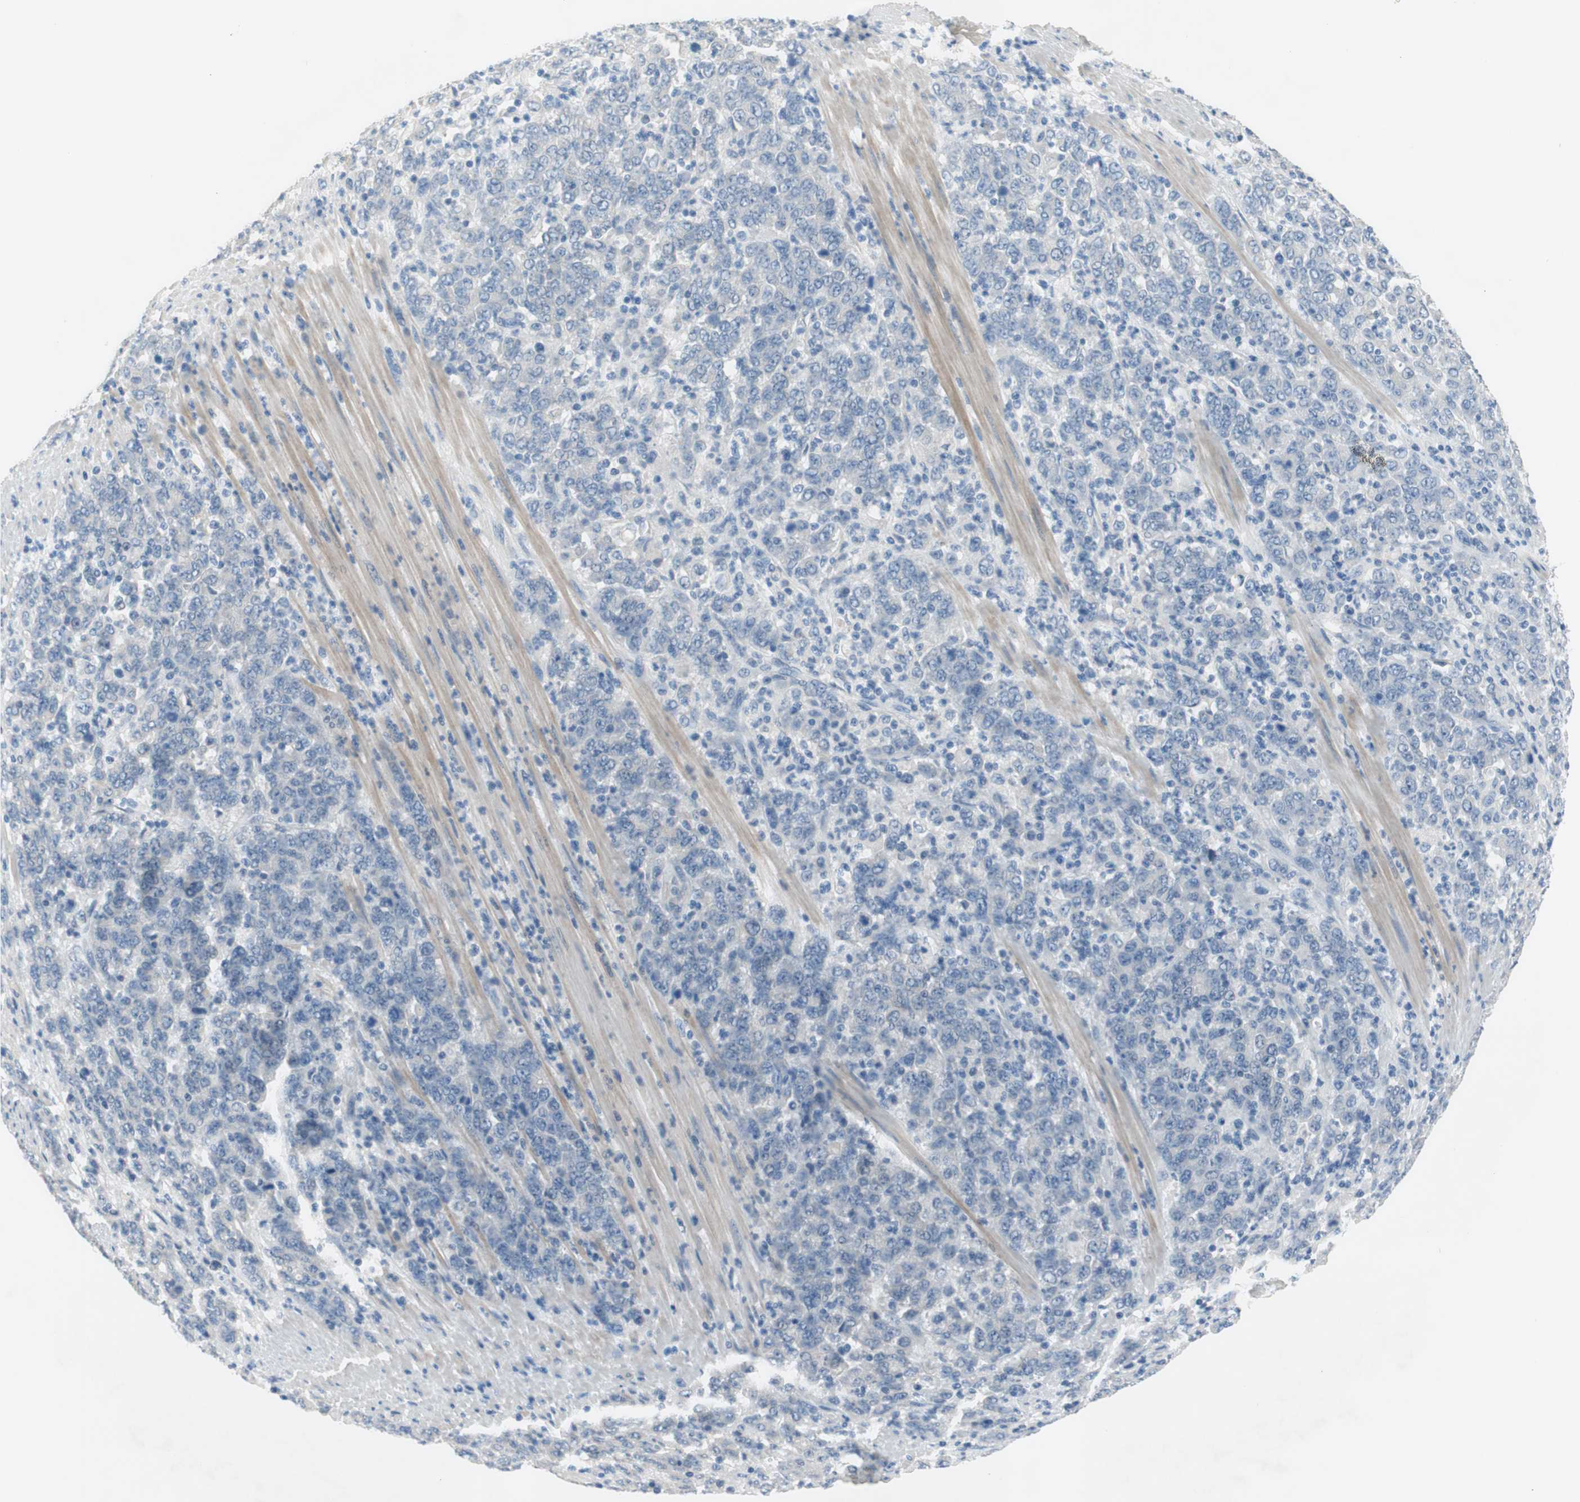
{"staining": {"intensity": "negative", "quantity": "none", "location": "none"}, "tissue": "stomach cancer", "cell_type": "Tumor cells", "image_type": "cancer", "snomed": [{"axis": "morphology", "description": "Adenocarcinoma, NOS"}, {"axis": "topography", "description": "Stomach, lower"}], "caption": "Immunohistochemistry (IHC) photomicrograph of human adenocarcinoma (stomach) stained for a protein (brown), which shows no staining in tumor cells.", "gene": "FDFT1", "patient": {"sex": "female", "age": 71}}